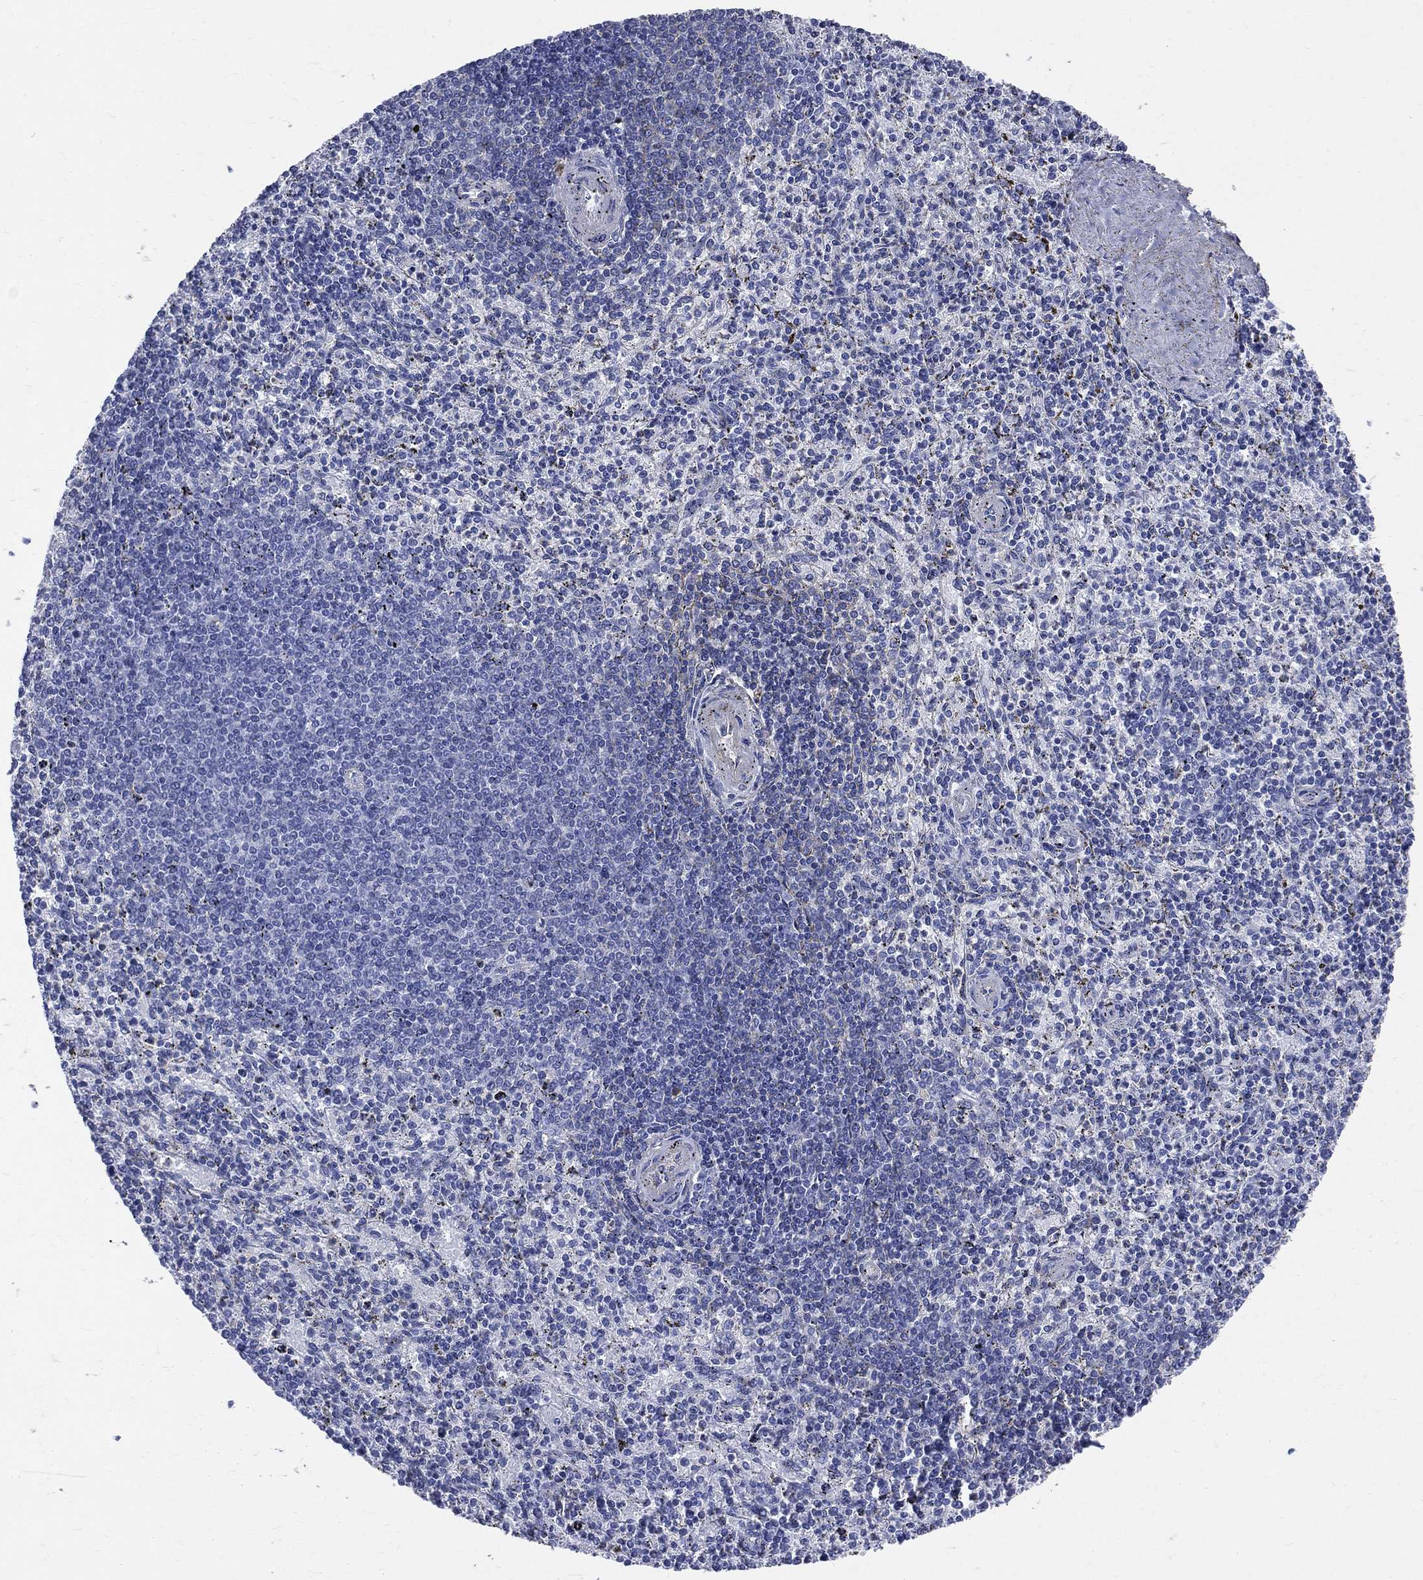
{"staining": {"intensity": "negative", "quantity": "none", "location": "none"}, "tissue": "spleen", "cell_type": "Cells in red pulp", "image_type": "normal", "snomed": [{"axis": "morphology", "description": "Normal tissue, NOS"}, {"axis": "topography", "description": "Spleen"}], "caption": "Immunohistochemistry (IHC) photomicrograph of unremarkable spleen: human spleen stained with DAB displays no significant protein staining in cells in red pulp. Nuclei are stained in blue.", "gene": "SYP", "patient": {"sex": "female", "age": 37}}